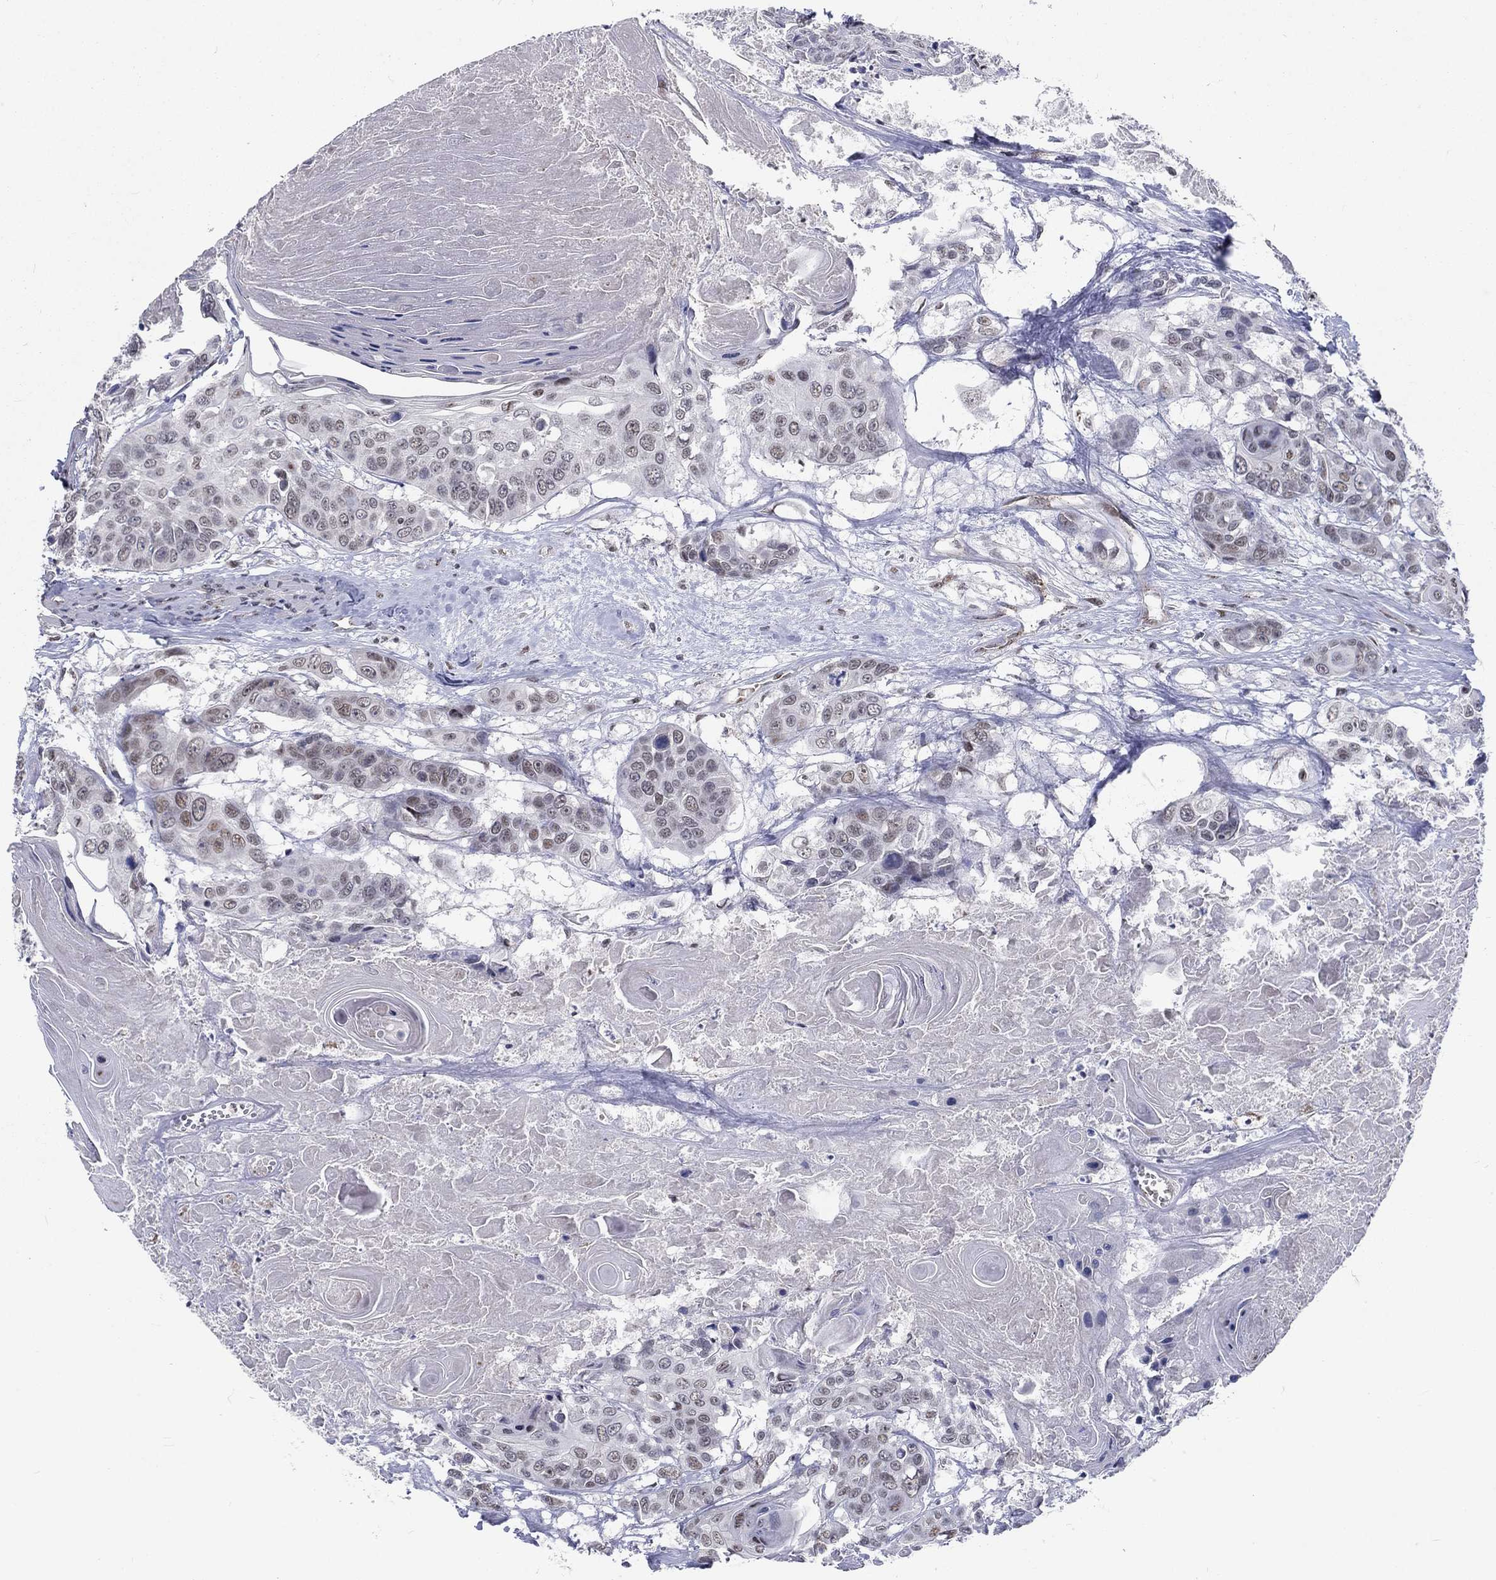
{"staining": {"intensity": "negative", "quantity": "none", "location": "none"}, "tissue": "head and neck cancer", "cell_type": "Tumor cells", "image_type": "cancer", "snomed": [{"axis": "morphology", "description": "Squamous cell carcinoma, NOS"}, {"axis": "topography", "description": "Oral tissue"}, {"axis": "topography", "description": "Head-Neck"}], "caption": "IHC histopathology image of neoplastic tissue: head and neck squamous cell carcinoma stained with DAB (3,3'-diaminobenzidine) displays no significant protein staining in tumor cells. Brightfield microscopy of immunohistochemistry stained with DAB (brown) and hematoxylin (blue), captured at high magnification.", "gene": "ZBED1", "patient": {"sex": "male", "age": 56}}